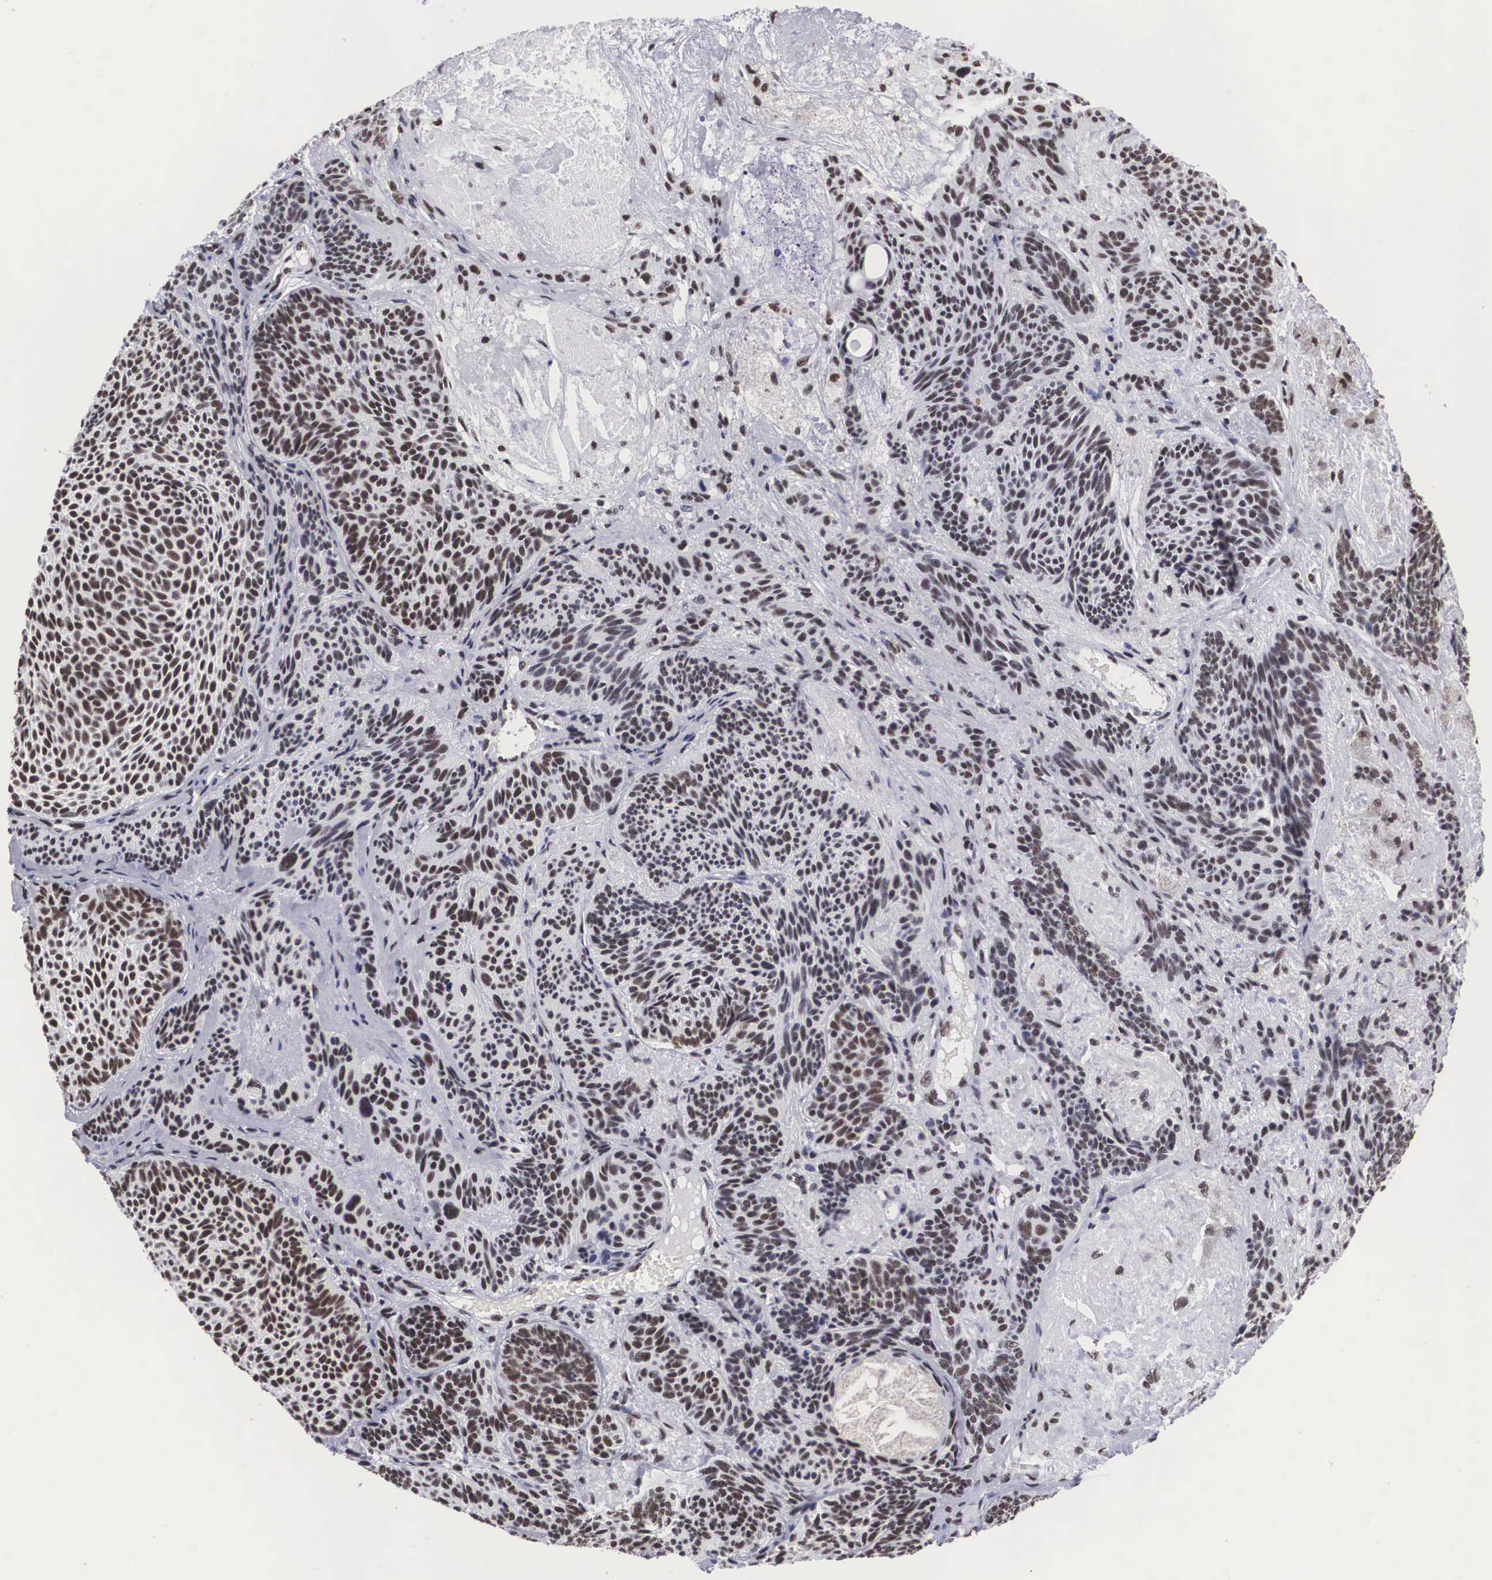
{"staining": {"intensity": "moderate", "quantity": "25%-75%", "location": "nuclear"}, "tissue": "skin cancer", "cell_type": "Tumor cells", "image_type": "cancer", "snomed": [{"axis": "morphology", "description": "Basal cell carcinoma"}, {"axis": "topography", "description": "Skin"}], "caption": "Skin cancer (basal cell carcinoma) stained for a protein displays moderate nuclear positivity in tumor cells.", "gene": "SF3A1", "patient": {"sex": "male", "age": 84}}